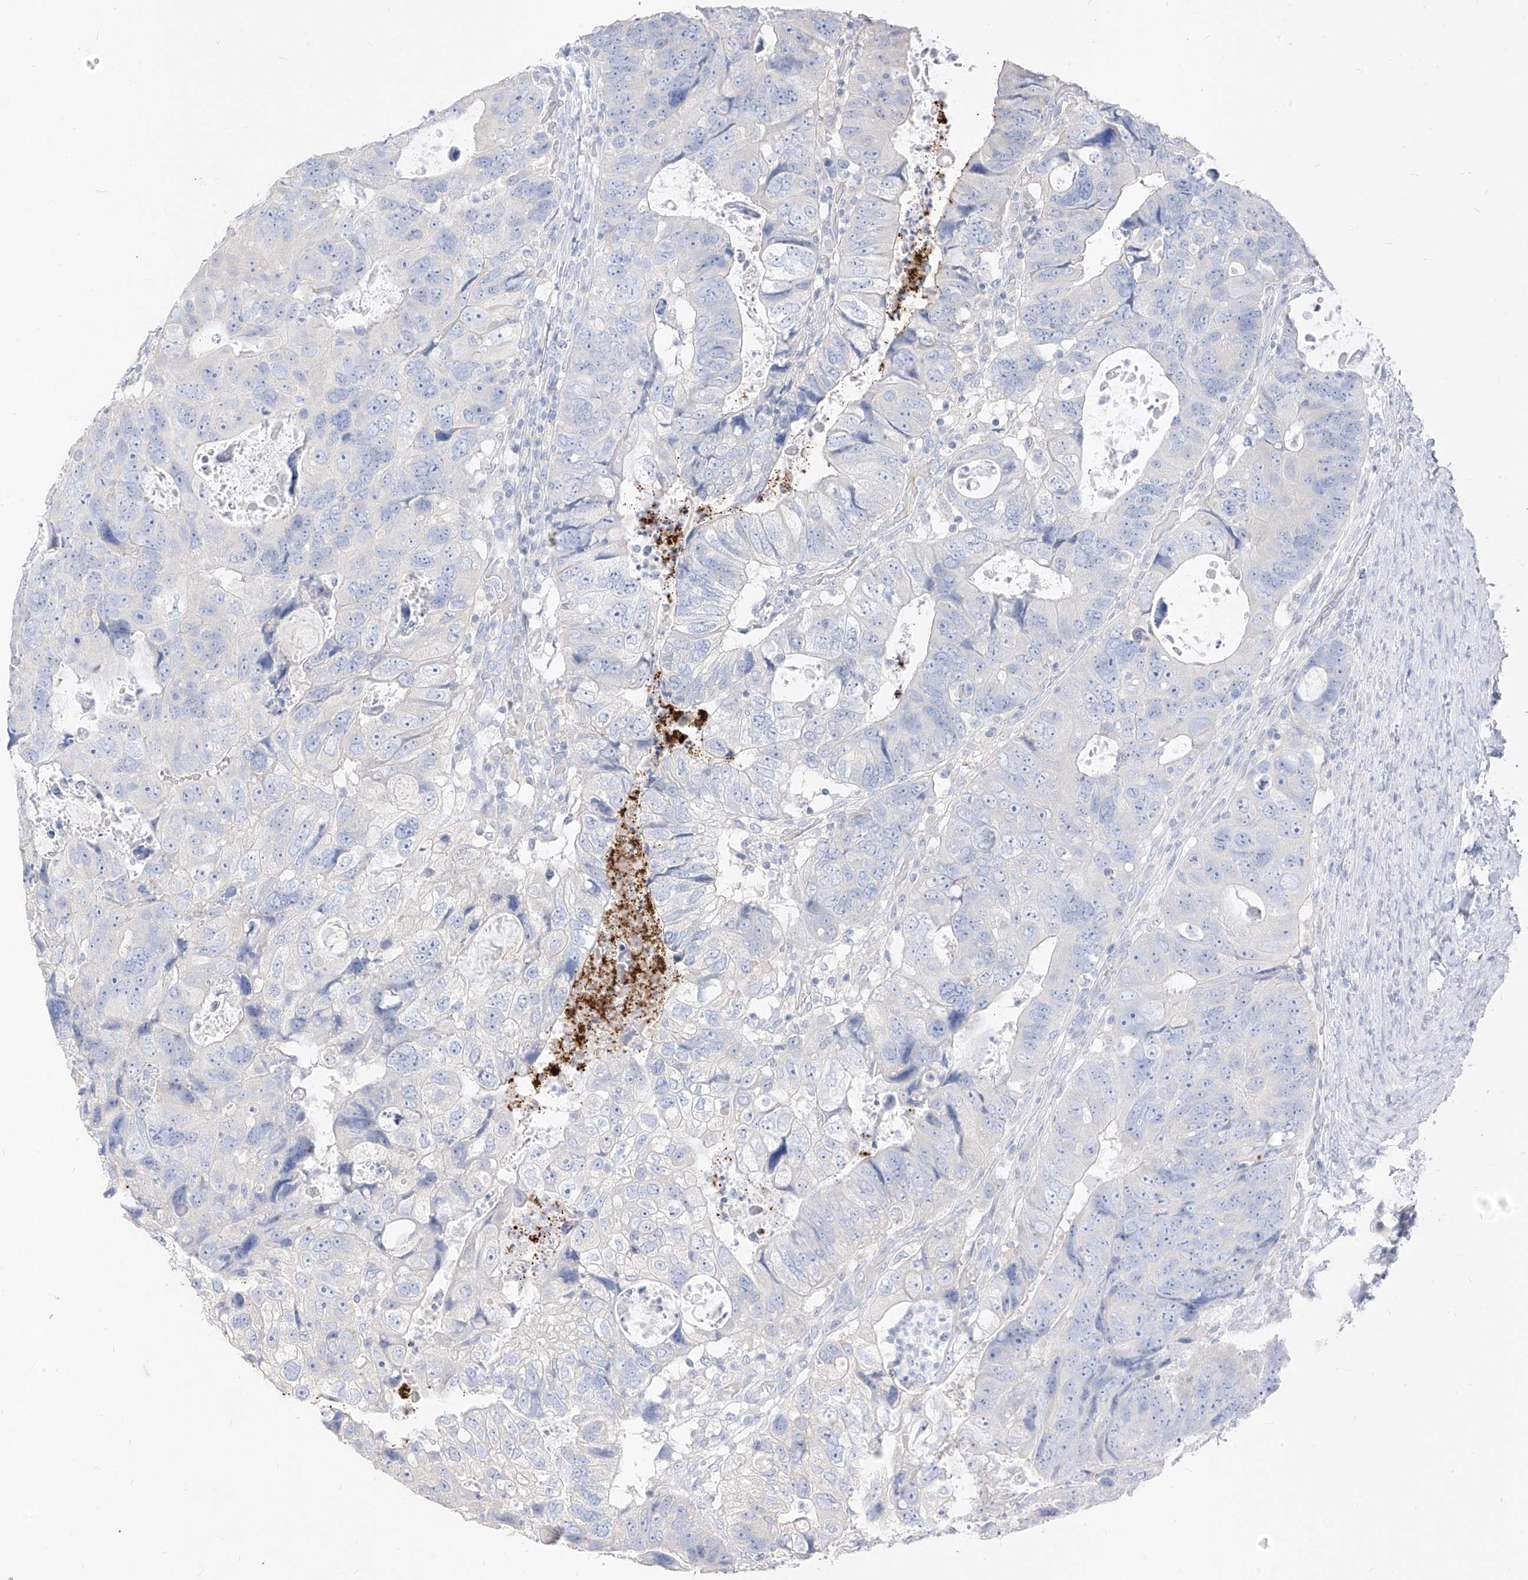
{"staining": {"intensity": "negative", "quantity": "none", "location": "none"}, "tissue": "colorectal cancer", "cell_type": "Tumor cells", "image_type": "cancer", "snomed": [{"axis": "morphology", "description": "Adenocarcinoma, NOS"}, {"axis": "topography", "description": "Rectum"}], "caption": "High magnification brightfield microscopy of colorectal cancer (adenocarcinoma) stained with DAB (3,3'-diaminobenzidine) (brown) and counterstained with hematoxylin (blue): tumor cells show no significant staining.", "gene": "ZZEF1", "patient": {"sex": "male", "age": 59}}